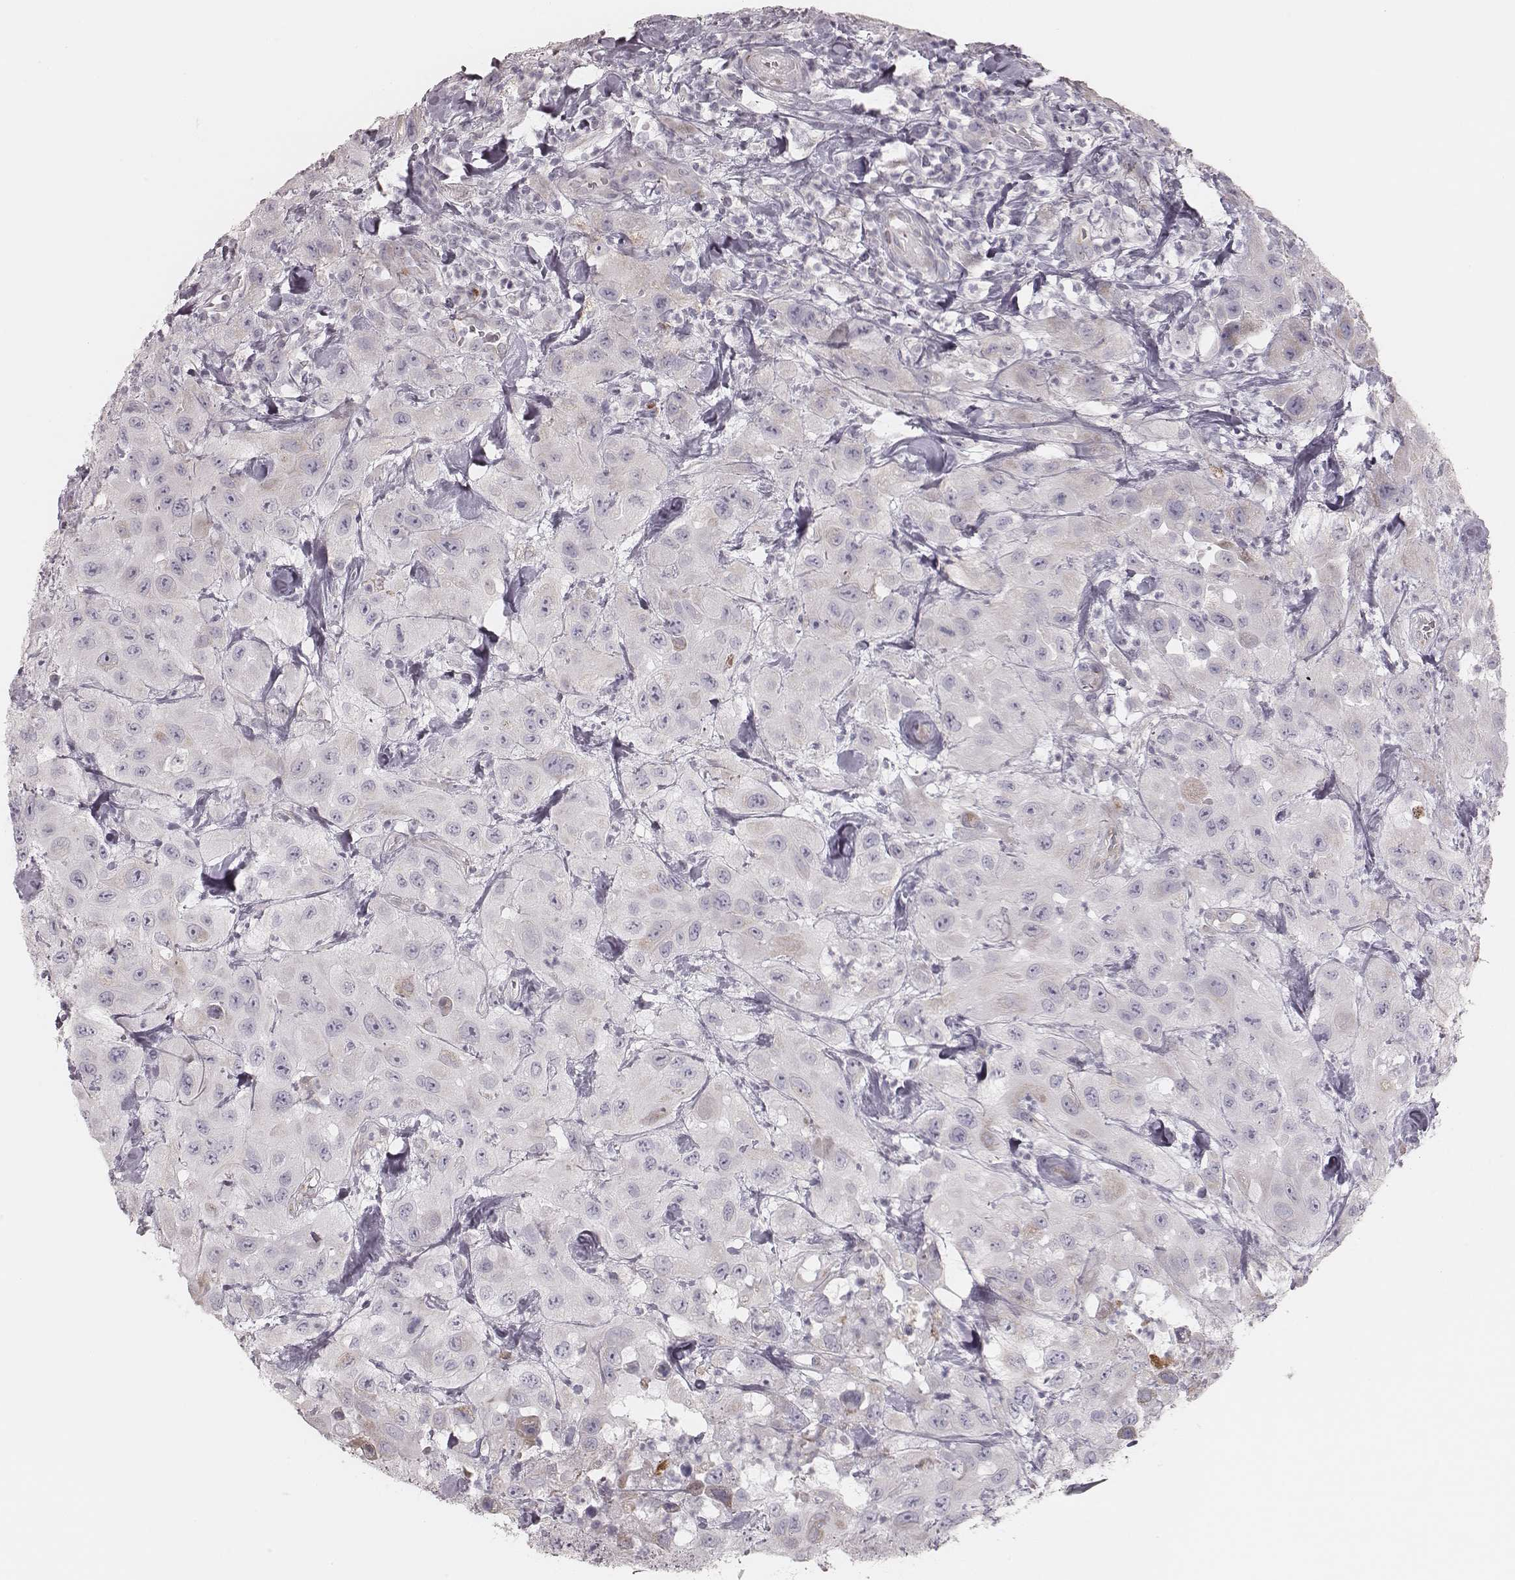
{"staining": {"intensity": "negative", "quantity": "none", "location": "none"}, "tissue": "urothelial cancer", "cell_type": "Tumor cells", "image_type": "cancer", "snomed": [{"axis": "morphology", "description": "Urothelial carcinoma, High grade"}, {"axis": "topography", "description": "Urinary bladder"}], "caption": "This micrograph is of urothelial cancer stained with immunohistochemistry to label a protein in brown with the nuclei are counter-stained blue. There is no positivity in tumor cells.", "gene": "KIF5C", "patient": {"sex": "male", "age": 79}}